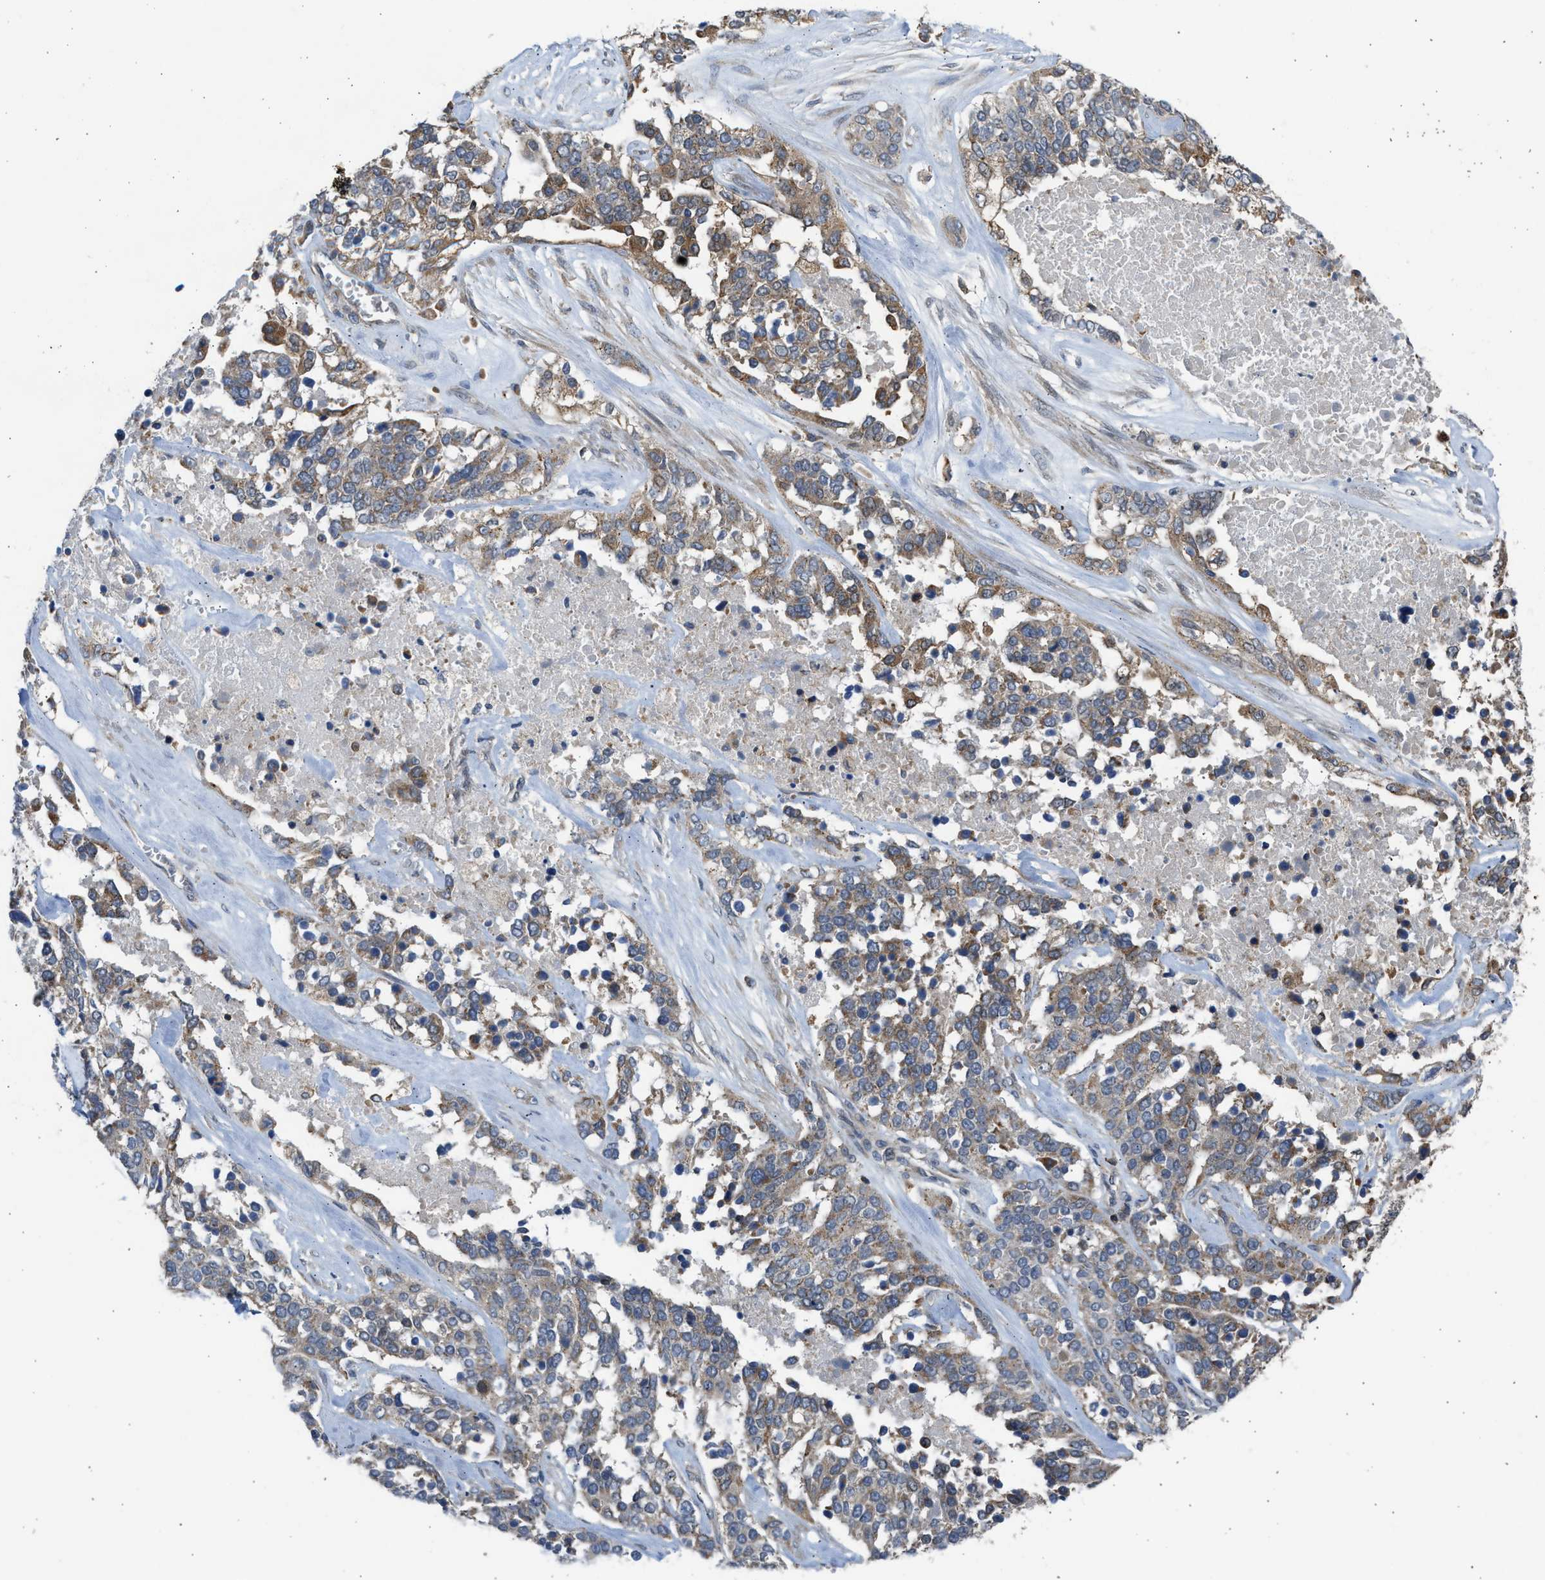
{"staining": {"intensity": "weak", "quantity": ">75%", "location": "cytoplasmic/membranous"}, "tissue": "ovarian cancer", "cell_type": "Tumor cells", "image_type": "cancer", "snomed": [{"axis": "morphology", "description": "Cystadenocarcinoma, serous, NOS"}, {"axis": "topography", "description": "Ovary"}], "caption": "Serous cystadenocarcinoma (ovarian) stained with DAB (3,3'-diaminobenzidine) immunohistochemistry exhibits low levels of weak cytoplasmic/membranous expression in approximately >75% of tumor cells.", "gene": "CYP1A1", "patient": {"sex": "female", "age": 44}}